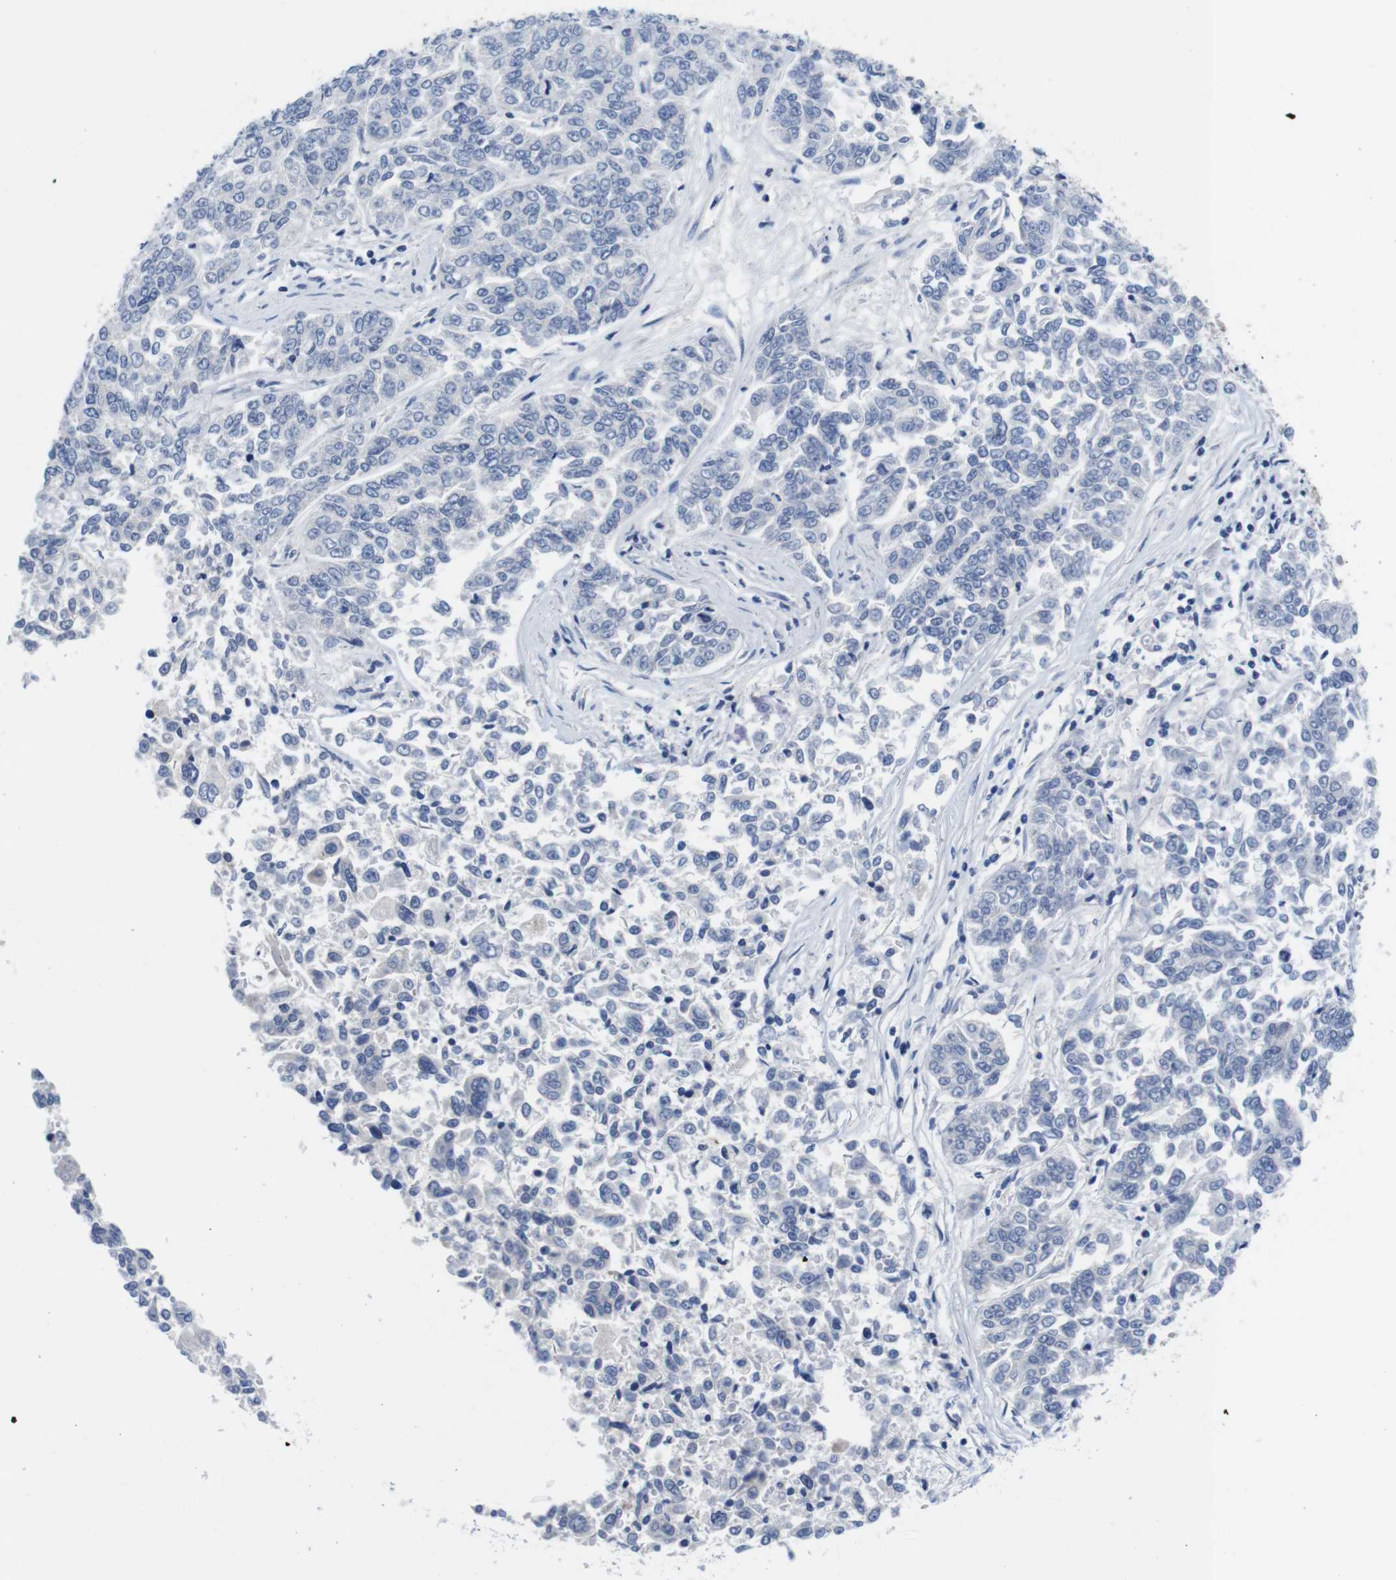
{"staining": {"intensity": "negative", "quantity": "none", "location": "none"}, "tissue": "lung cancer", "cell_type": "Tumor cells", "image_type": "cancer", "snomed": [{"axis": "morphology", "description": "Adenocarcinoma, NOS"}, {"axis": "topography", "description": "Lung"}], "caption": "An image of lung cancer (adenocarcinoma) stained for a protein shows no brown staining in tumor cells. Brightfield microscopy of immunohistochemistry (IHC) stained with DAB (3,3'-diaminobenzidine) (brown) and hematoxylin (blue), captured at high magnification.", "gene": "SCRIB", "patient": {"sex": "male", "age": 84}}